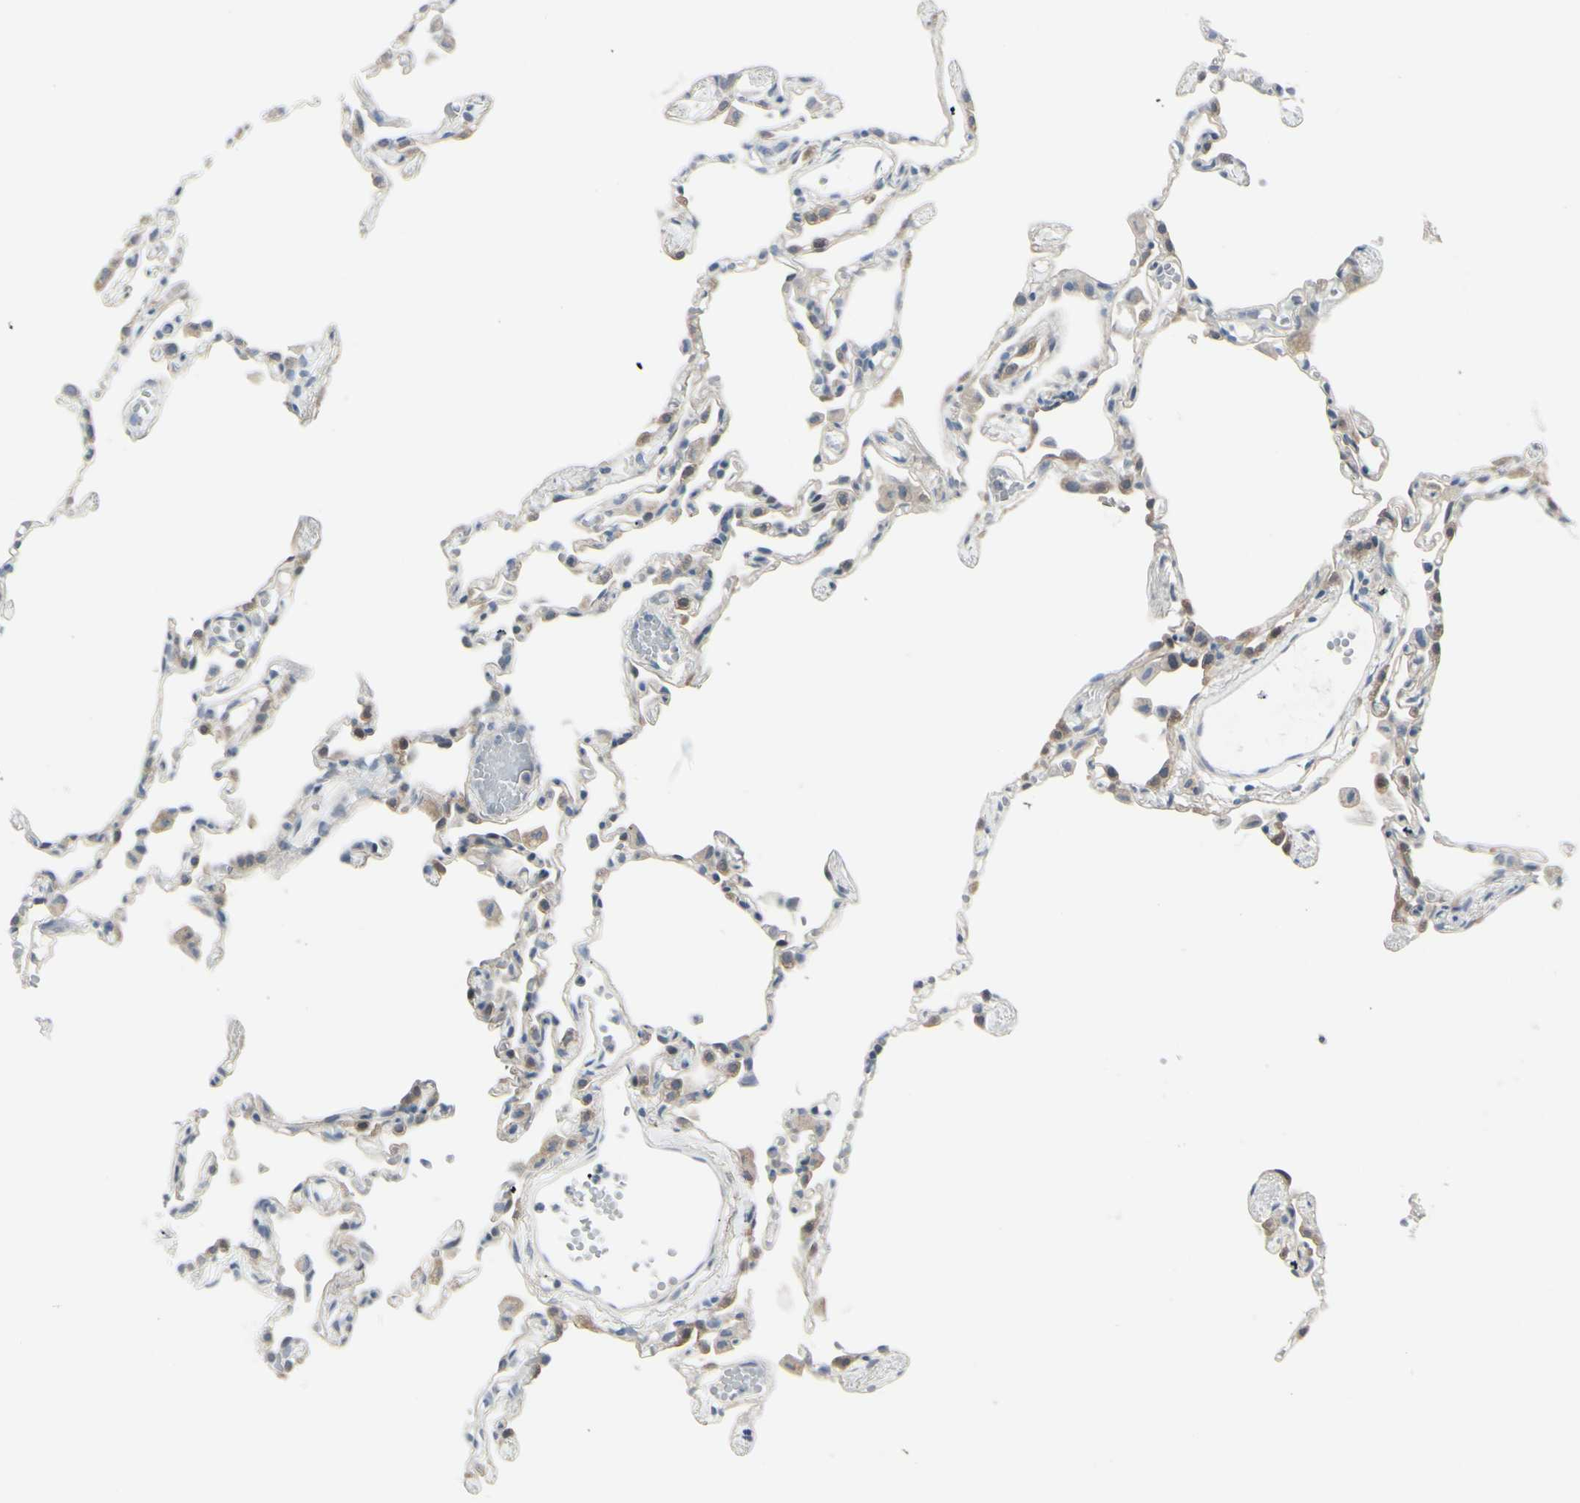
{"staining": {"intensity": "negative", "quantity": "none", "location": "none"}, "tissue": "lung", "cell_type": "Alveolar cells", "image_type": "normal", "snomed": [{"axis": "morphology", "description": "Normal tissue, NOS"}, {"axis": "topography", "description": "Lung"}], "caption": "IHC micrograph of benign lung stained for a protein (brown), which shows no staining in alveolar cells. (Brightfield microscopy of DAB IHC at high magnification).", "gene": "ETNK1", "patient": {"sex": "female", "age": 49}}